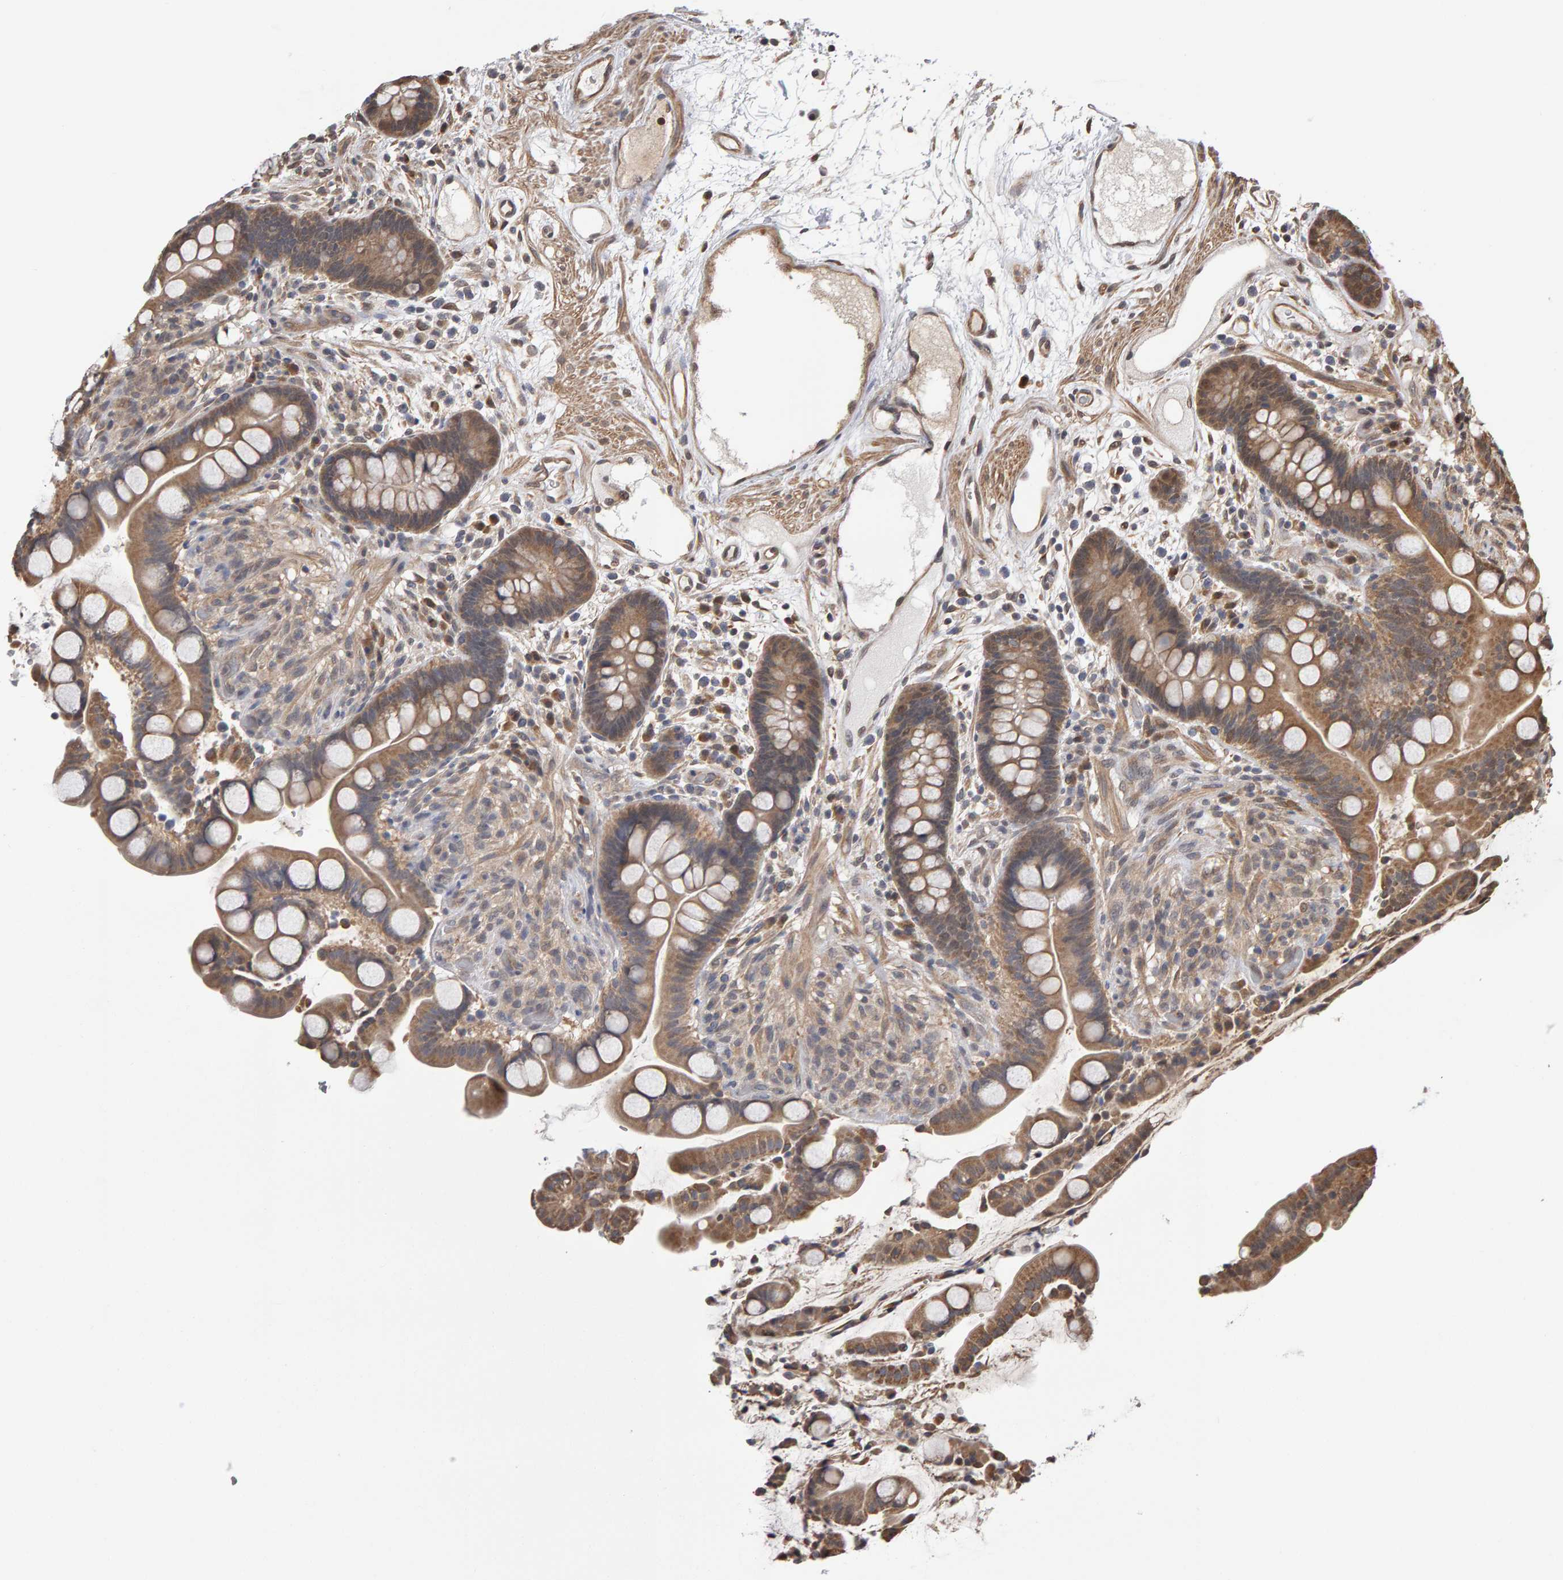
{"staining": {"intensity": "moderate", "quantity": ">75%", "location": "cytoplasmic/membranous"}, "tissue": "colon", "cell_type": "Endothelial cells", "image_type": "normal", "snomed": [{"axis": "morphology", "description": "Normal tissue, NOS"}, {"axis": "topography", "description": "Colon"}], "caption": "Protein analysis of benign colon shows moderate cytoplasmic/membranous expression in approximately >75% of endothelial cells.", "gene": "COASY", "patient": {"sex": "male", "age": 73}}